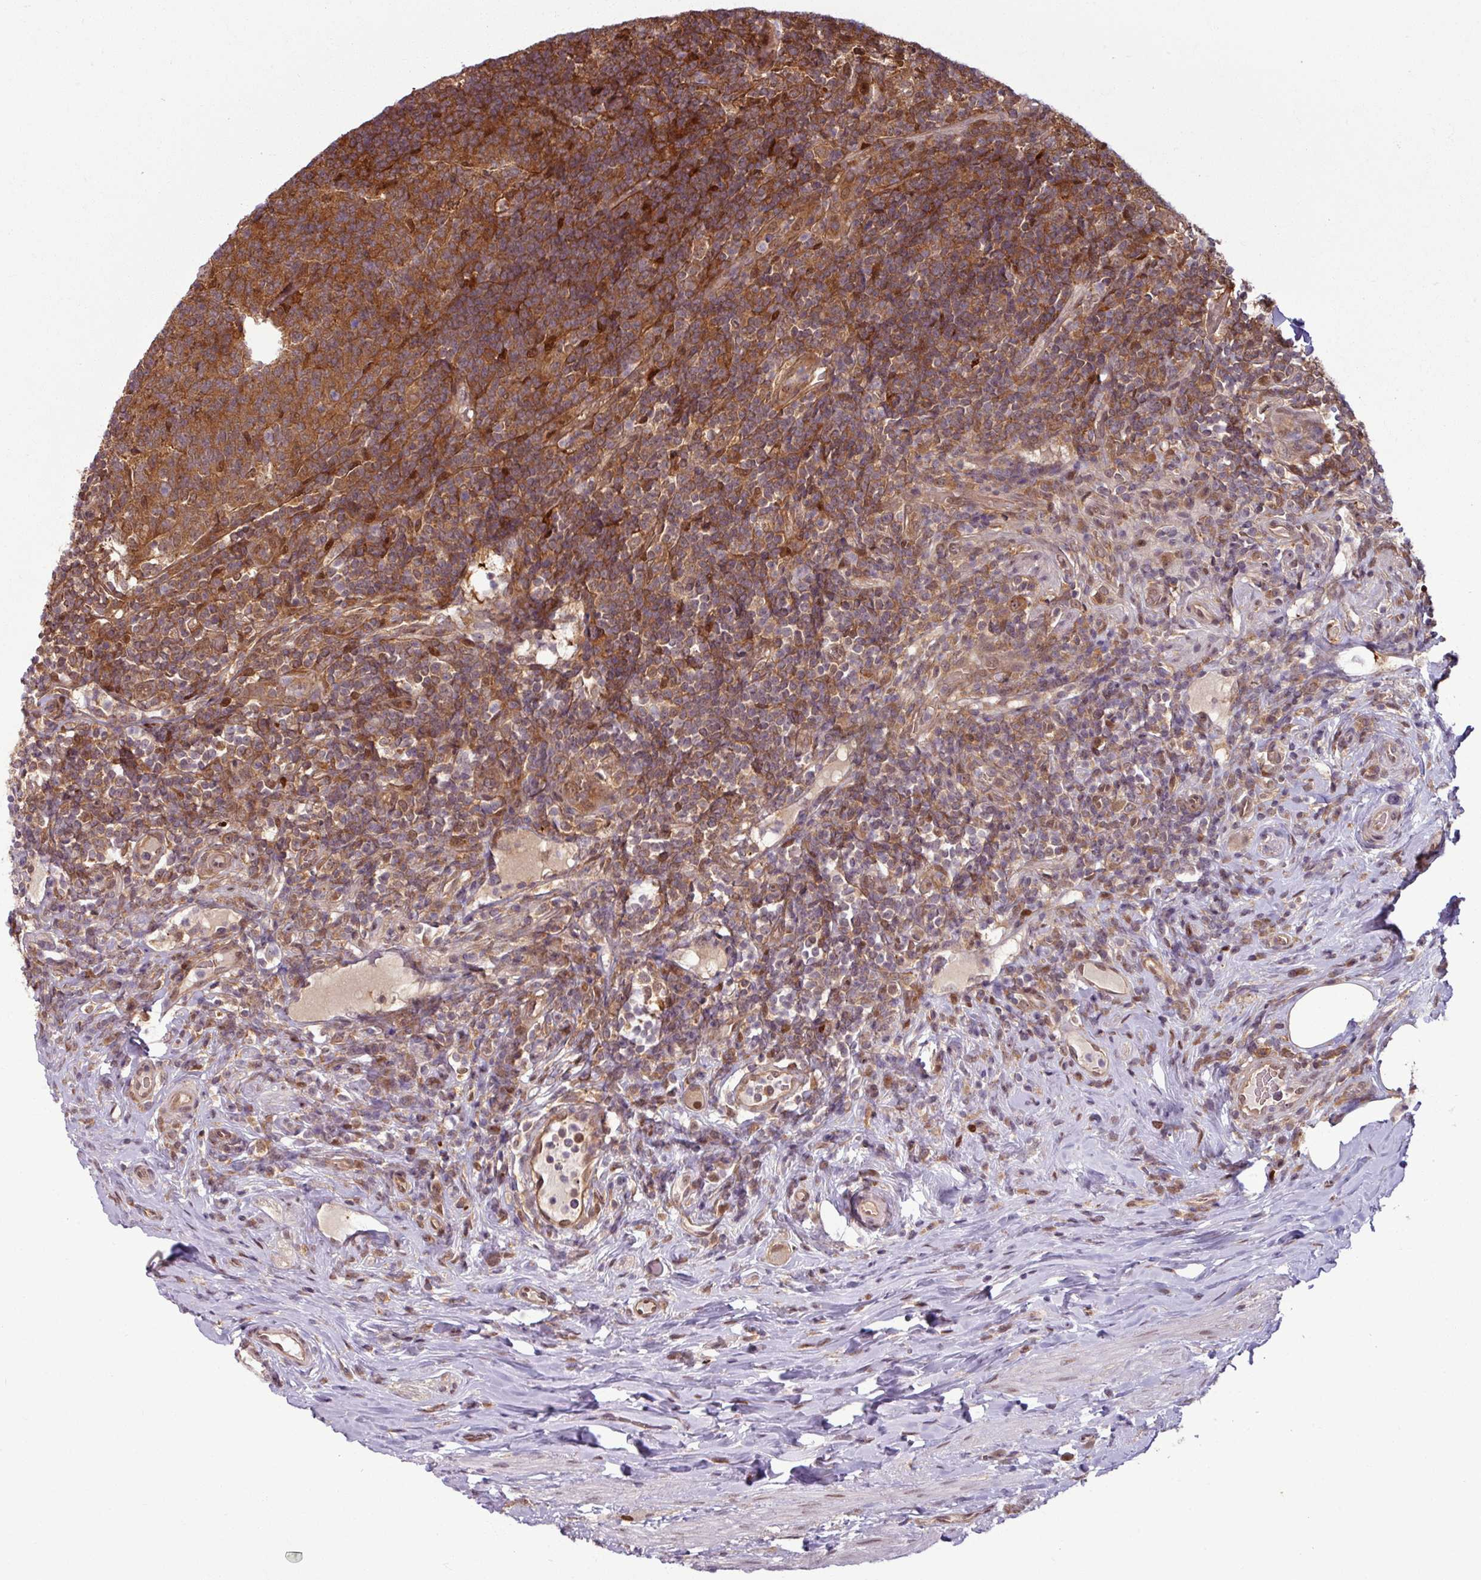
{"staining": {"intensity": "moderate", "quantity": ">75%", "location": "cytoplasmic/membranous,nuclear"}, "tissue": "appendix", "cell_type": "Glandular cells", "image_type": "normal", "snomed": [{"axis": "morphology", "description": "Normal tissue, NOS"}, {"axis": "topography", "description": "Appendix"}], "caption": "Immunohistochemistry photomicrograph of unremarkable appendix: appendix stained using IHC displays medium levels of moderate protein expression localized specifically in the cytoplasmic/membranous,nuclear of glandular cells, appearing as a cytoplasmic/membranous,nuclear brown color.", "gene": "KCTD11", "patient": {"sex": "female", "age": 43}}